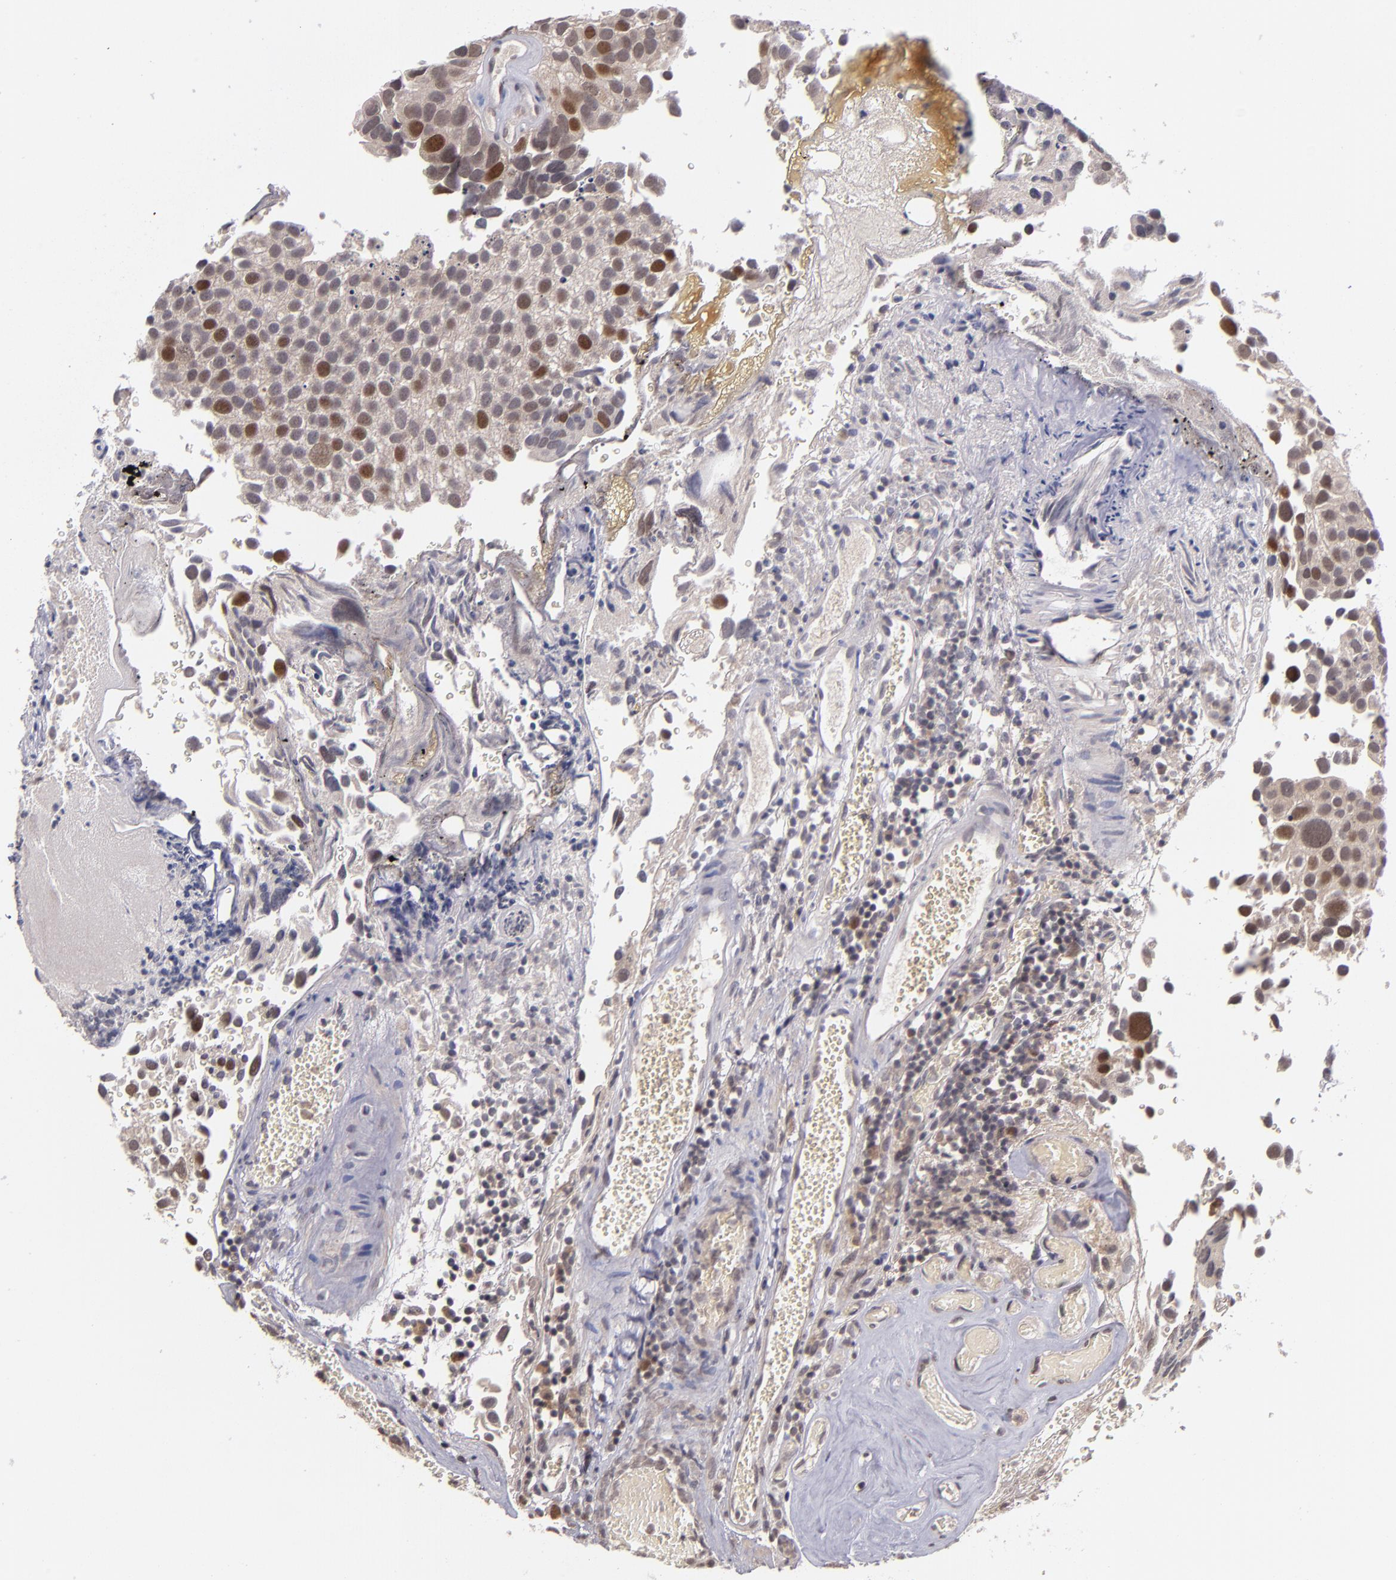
{"staining": {"intensity": "strong", "quantity": "25%-75%", "location": "nuclear"}, "tissue": "urothelial cancer", "cell_type": "Tumor cells", "image_type": "cancer", "snomed": [{"axis": "morphology", "description": "Urothelial carcinoma, High grade"}, {"axis": "topography", "description": "Urinary bladder"}], "caption": "High-grade urothelial carcinoma stained with a brown dye shows strong nuclear positive expression in approximately 25%-75% of tumor cells.", "gene": "CDC7", "patient": {"sex": "male", "age": 72}}